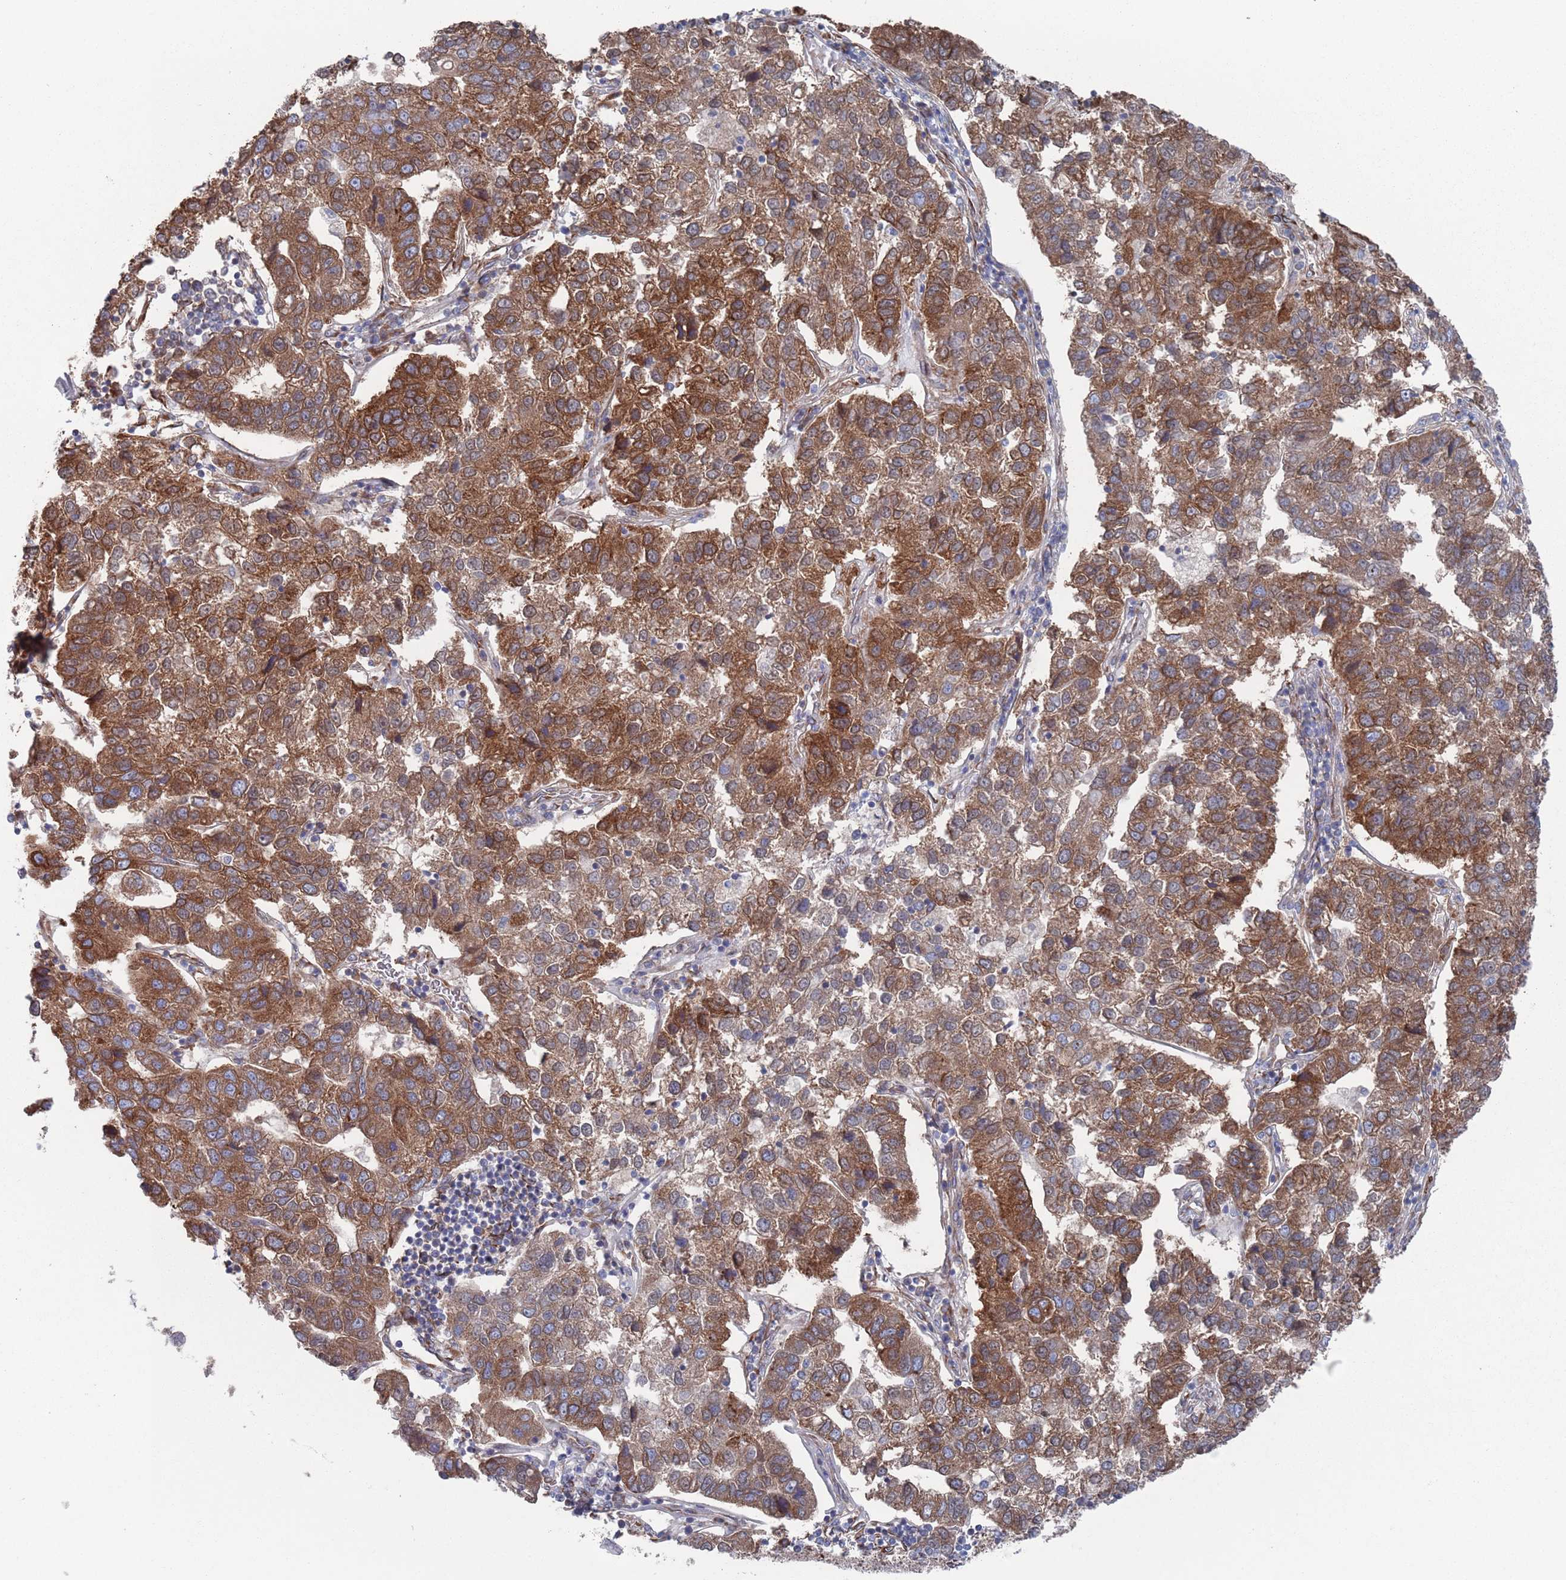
{"staining": {"intensity": "strong", "quantity": "25%-75%", "location": "cytoplasmic/membranous"}, "tissue": "pancreatic cancer", "cell_type": "Tumor cells", "image_type": "cancer", "snomed": [{"axis": "morphology", "description": "Adenocarcinoma, NOS"}, {"axis": "topography", "description": "Pancreas"}], "caption": "Immunohistochemical staining of human pancreatic adenocarcinoma exhibits high levels of strong cytoplasmic/membranous protein positivity in about 25%-75% of tumor cells.", "gene": "CCDC106", "patient": {"sex": "female", "age": 61}}